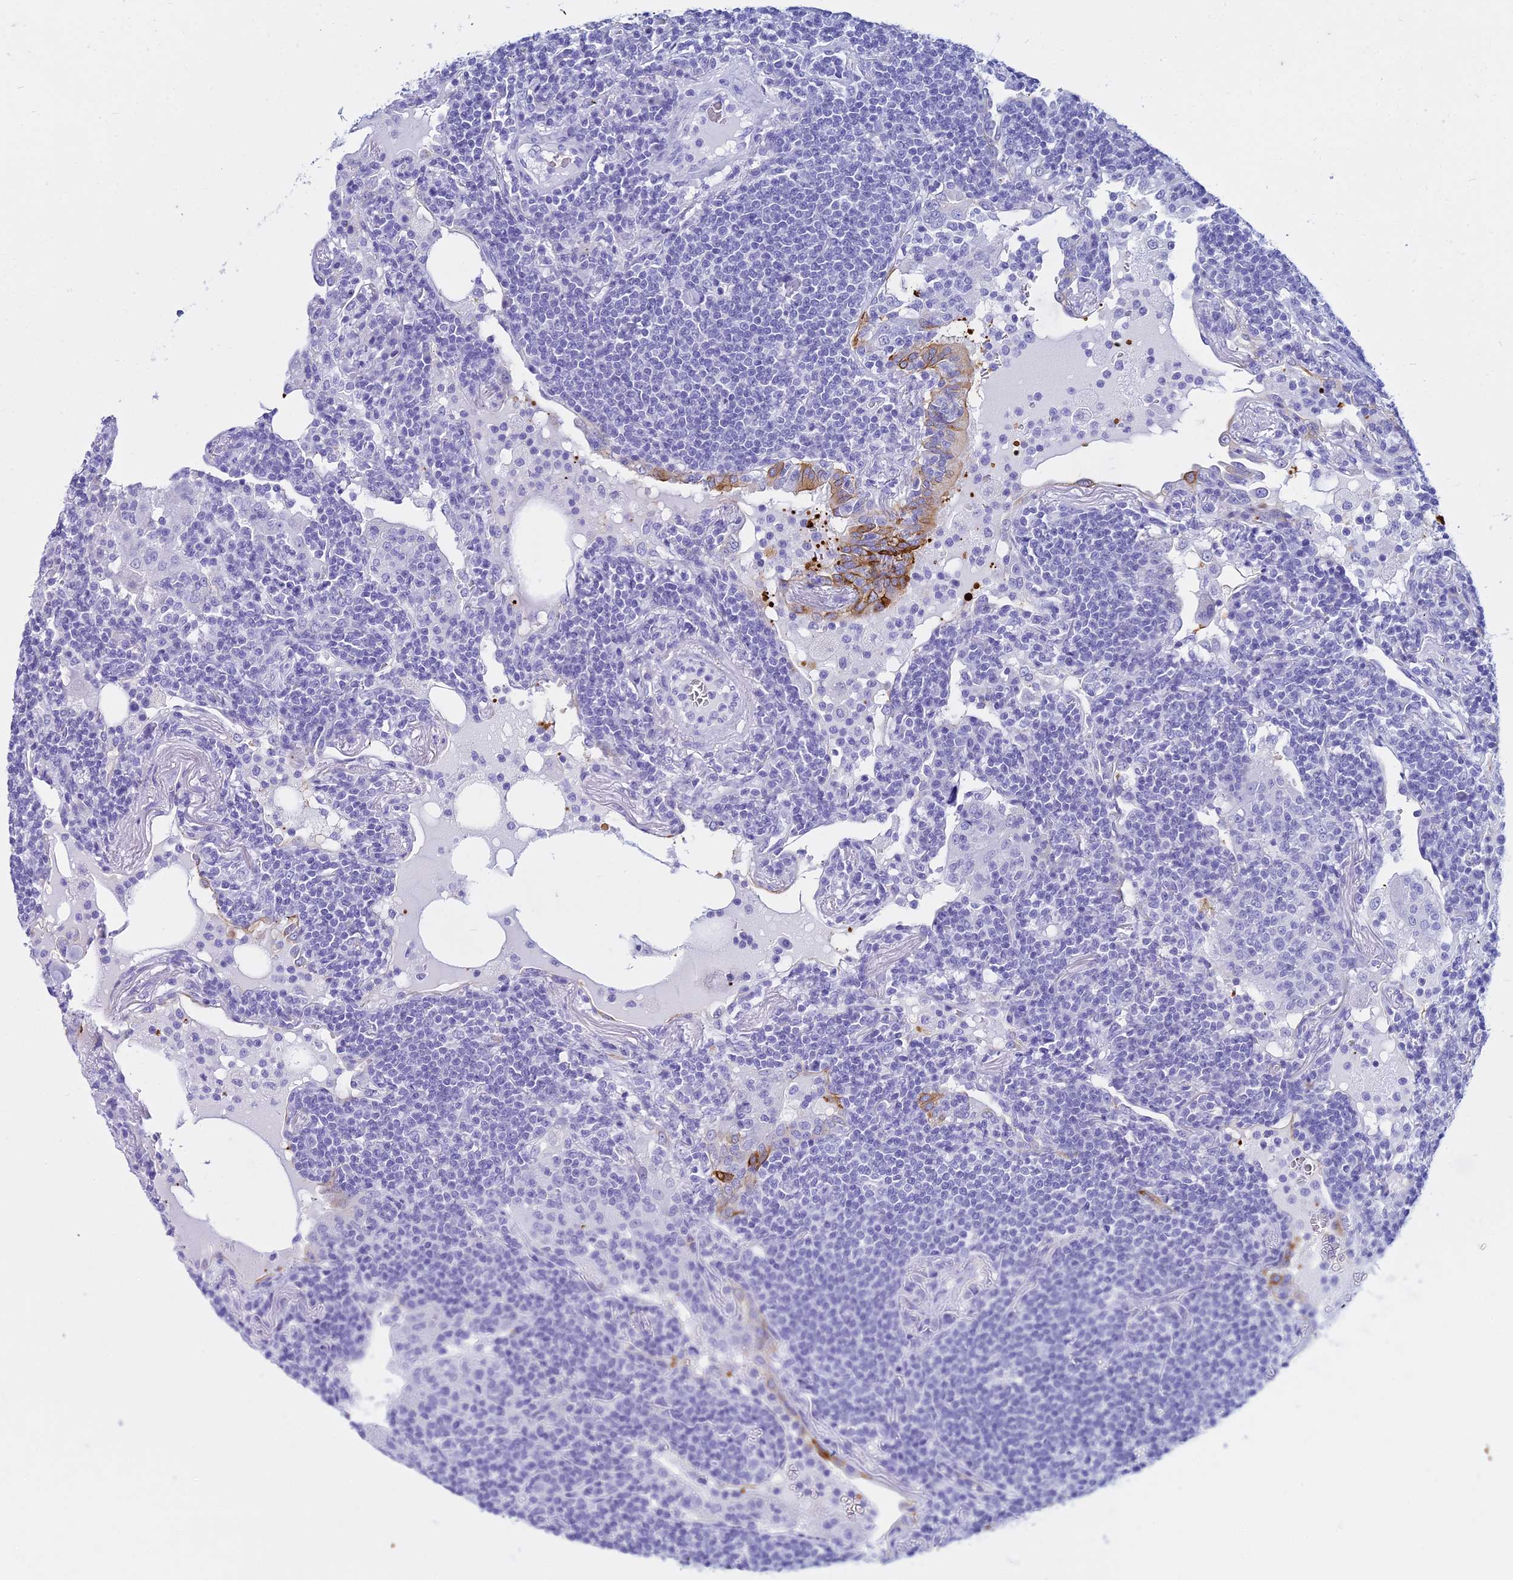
{"staining": {"intensity": "negative", "quantity": "none", "location": "none"}, "tissue": "lymphoma", "cell_type": "Tumor cells", "image_type": "cancer", "snomed": [{"axis": "morphology", "description": "Malignant lymphoma, non-Hodgkin's type, Low grade"}, {"axis": "topography", "description": "Lung"}], "caption": "IHC of human lymphoma exhibits no staining in tumor cells. (DAB (3,3'-diaminobenzidine) immunohistochemistry with hematoxylin counter stain).", "gene": "ZNF442", "patient": {"sex": "female", "age": 71}}